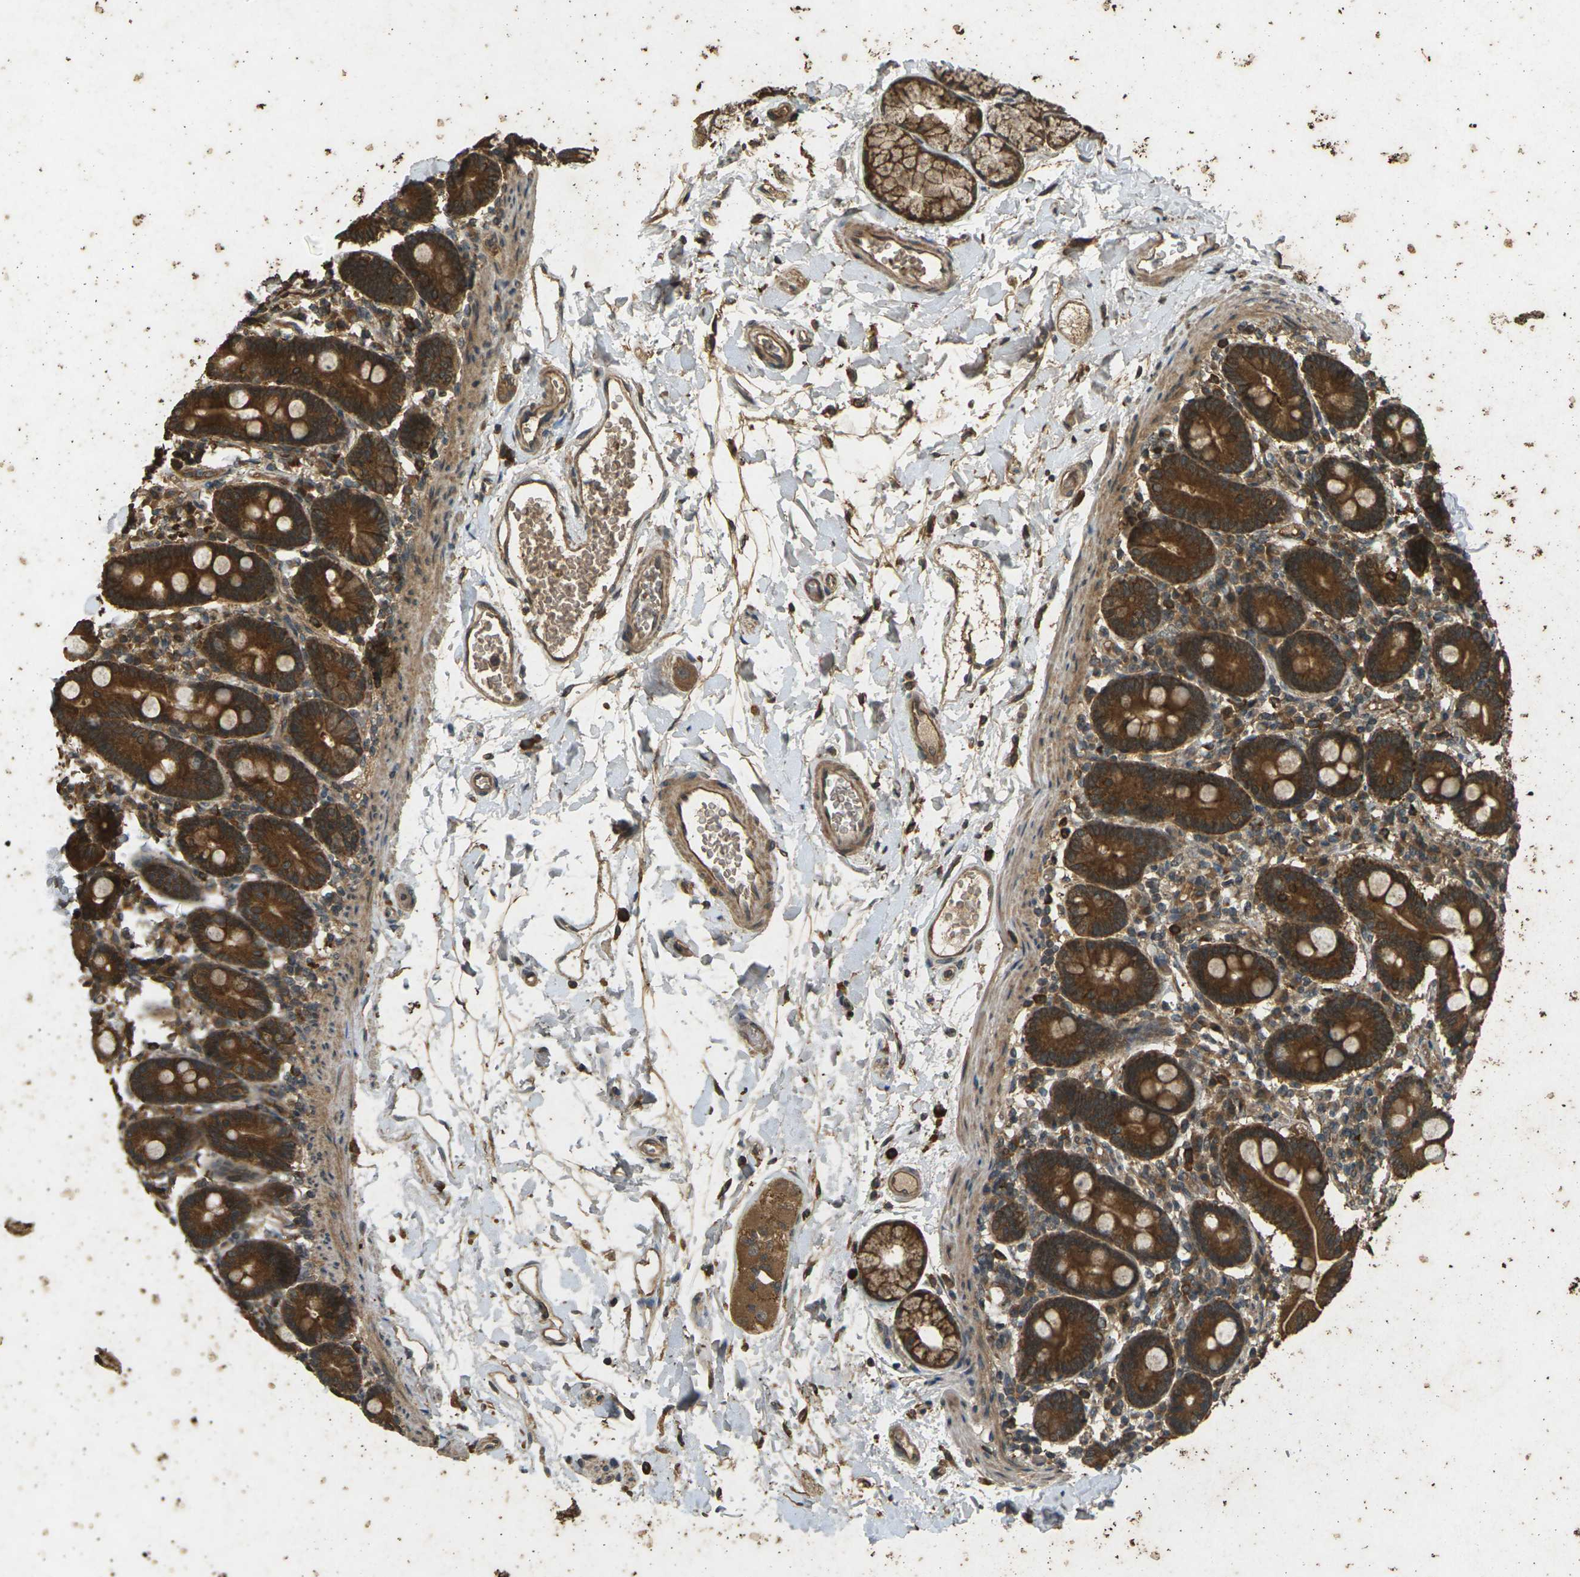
{"staining": {"intensity": "strong", "quantity": ">75%", "location": "cytoplasmic/membranous"}, "tissue": "duodenum", "cell_type": "Glandular cells", "image_type": "normal", "snomed": [{"axis": "morphology", "description": "Normal tissue, NOS"}, {"axis": "topography", "description": "Duodenum"}], "caption": "Immunohistochemistry (IHC) of unremarkable duodenum reveals high levels of strong cytoplasmic/membranous expression in approximately >75% of glandular cells.", "gene": "TAP1", "patient": {"sex": "male", "age": 54}}